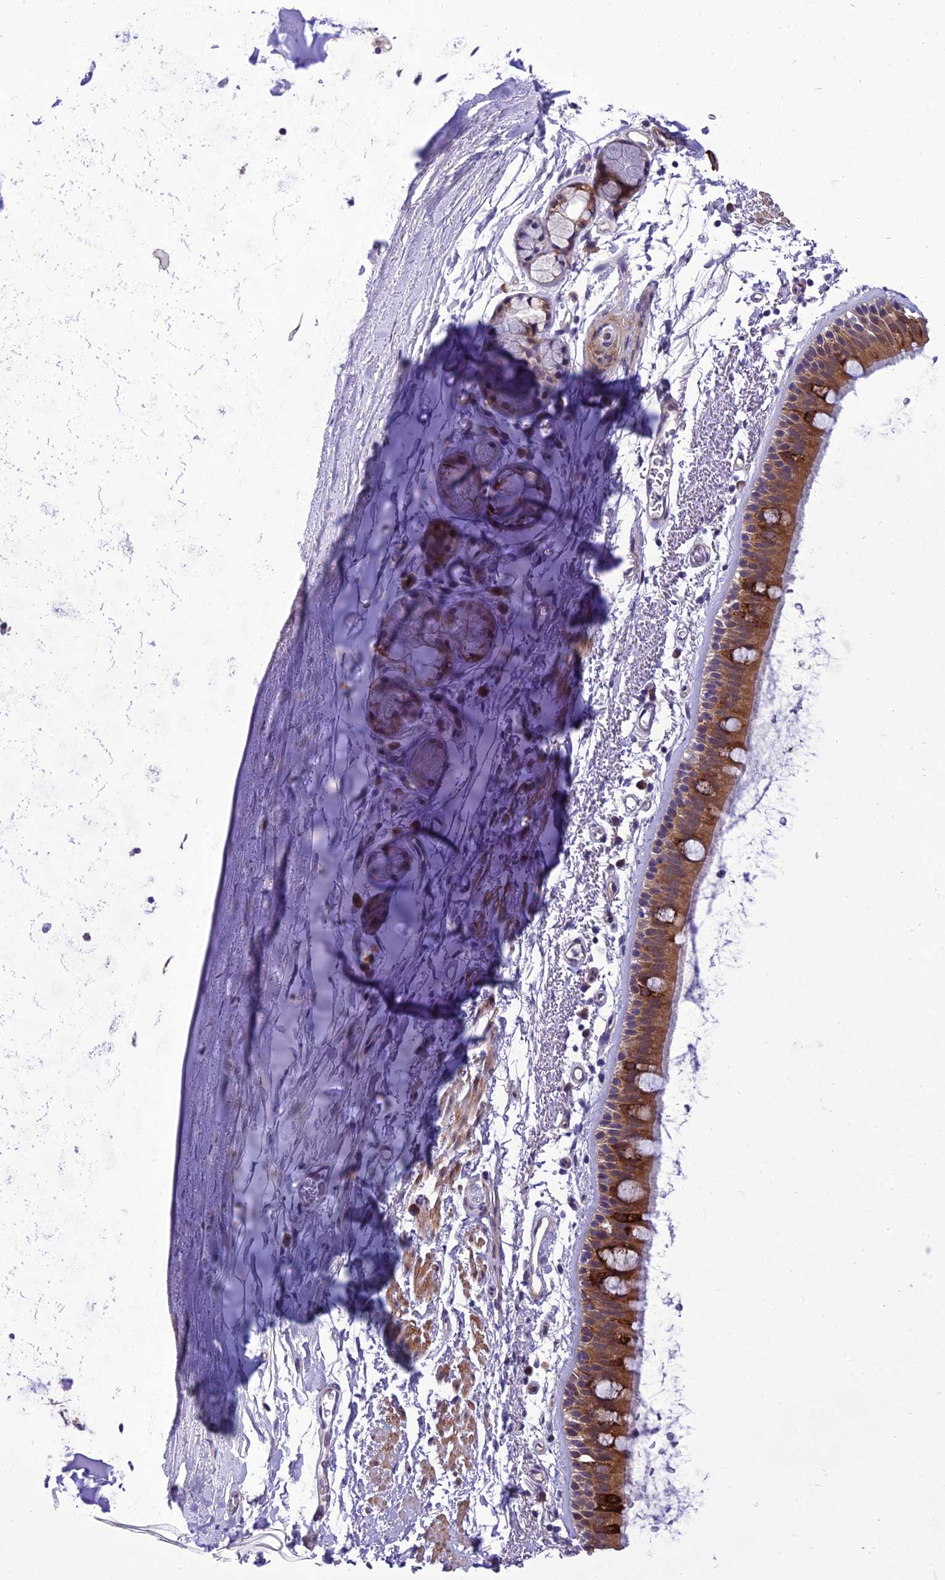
{"staining": {"intensity": "moderate", "quantity": ">75%", "location": "cytoplasmic/membranous"}, "tissue": "bronchus", "cell_type": "Respiratory epithelial cells", "image_type": "normal", "snomed": [{"axis": "morphology", "description": "Normal tissue, NOS"}, {"axis": "topography", "description": "Lymph node"}, {"axis": "topography", "description": "Bronchus"}], "caption": "The micrograph reveals a brown stain indicating the presence of a protein in the cytoplasmic/membranous of respiratory epithelial cells in bronchus.", "gene": "GAB4", "patient": {"sex": "female", "age": 70}}